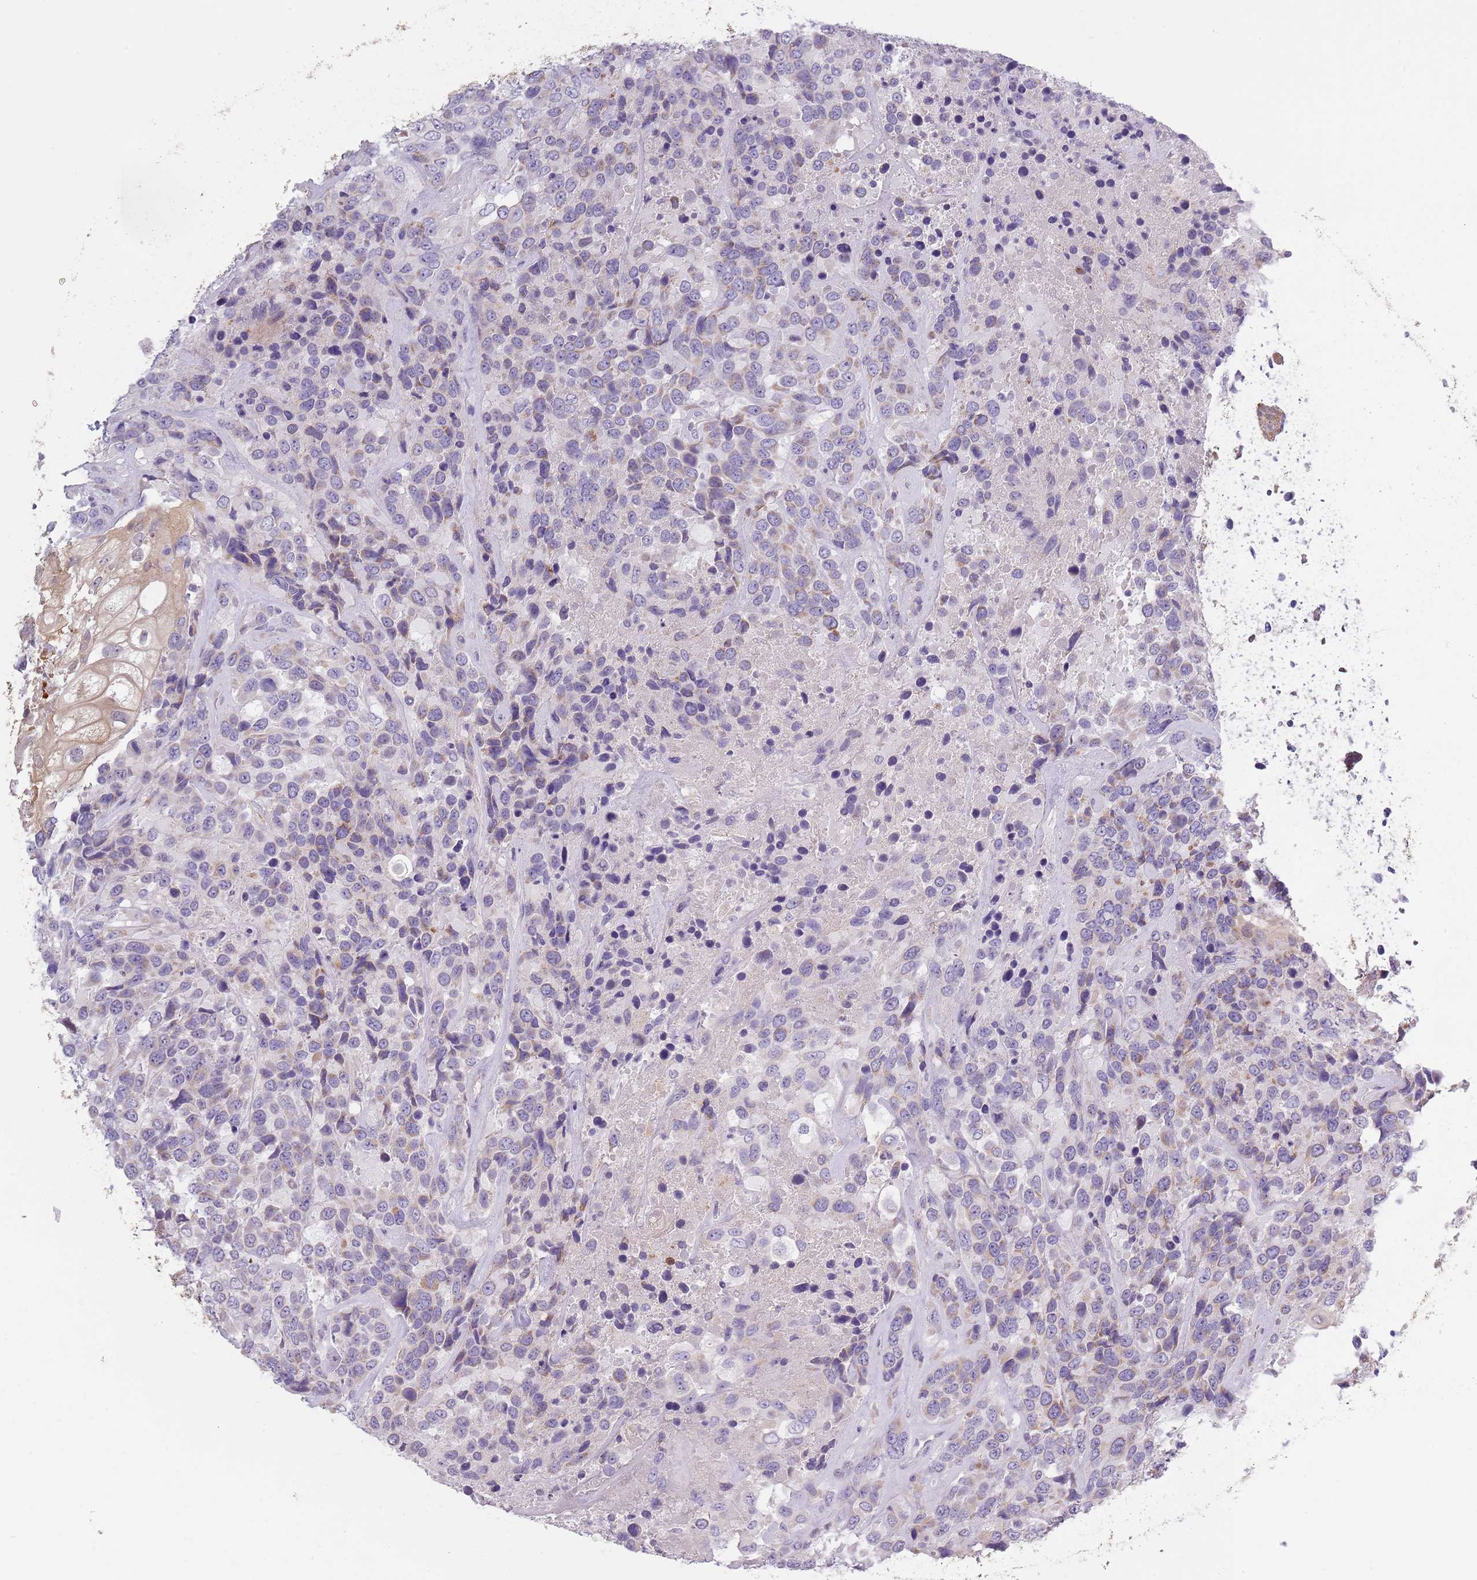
{"staining": {"intensity": "weak", "quantity": "25%-75%", "location": "cytoplasmic/membranous"}, "tissue": "urothelial cancer", "cell_type": "Tumor cells", "image_type": "cancer", "snomed": [{"axis": "morphology", "description": "Urothelial carcinoma, High grade"}, {"axis": "topography", "description": "Urinary bladder"}], "caption": "Protein staining of urothelial carcinoma (high-grade) tissue demonstrates weak cytoplasmic/membranous staining in approximately 25%-75% of tumor cells.", "gene": "COQ5", "patient": {"sex": "female", "age": 70}}